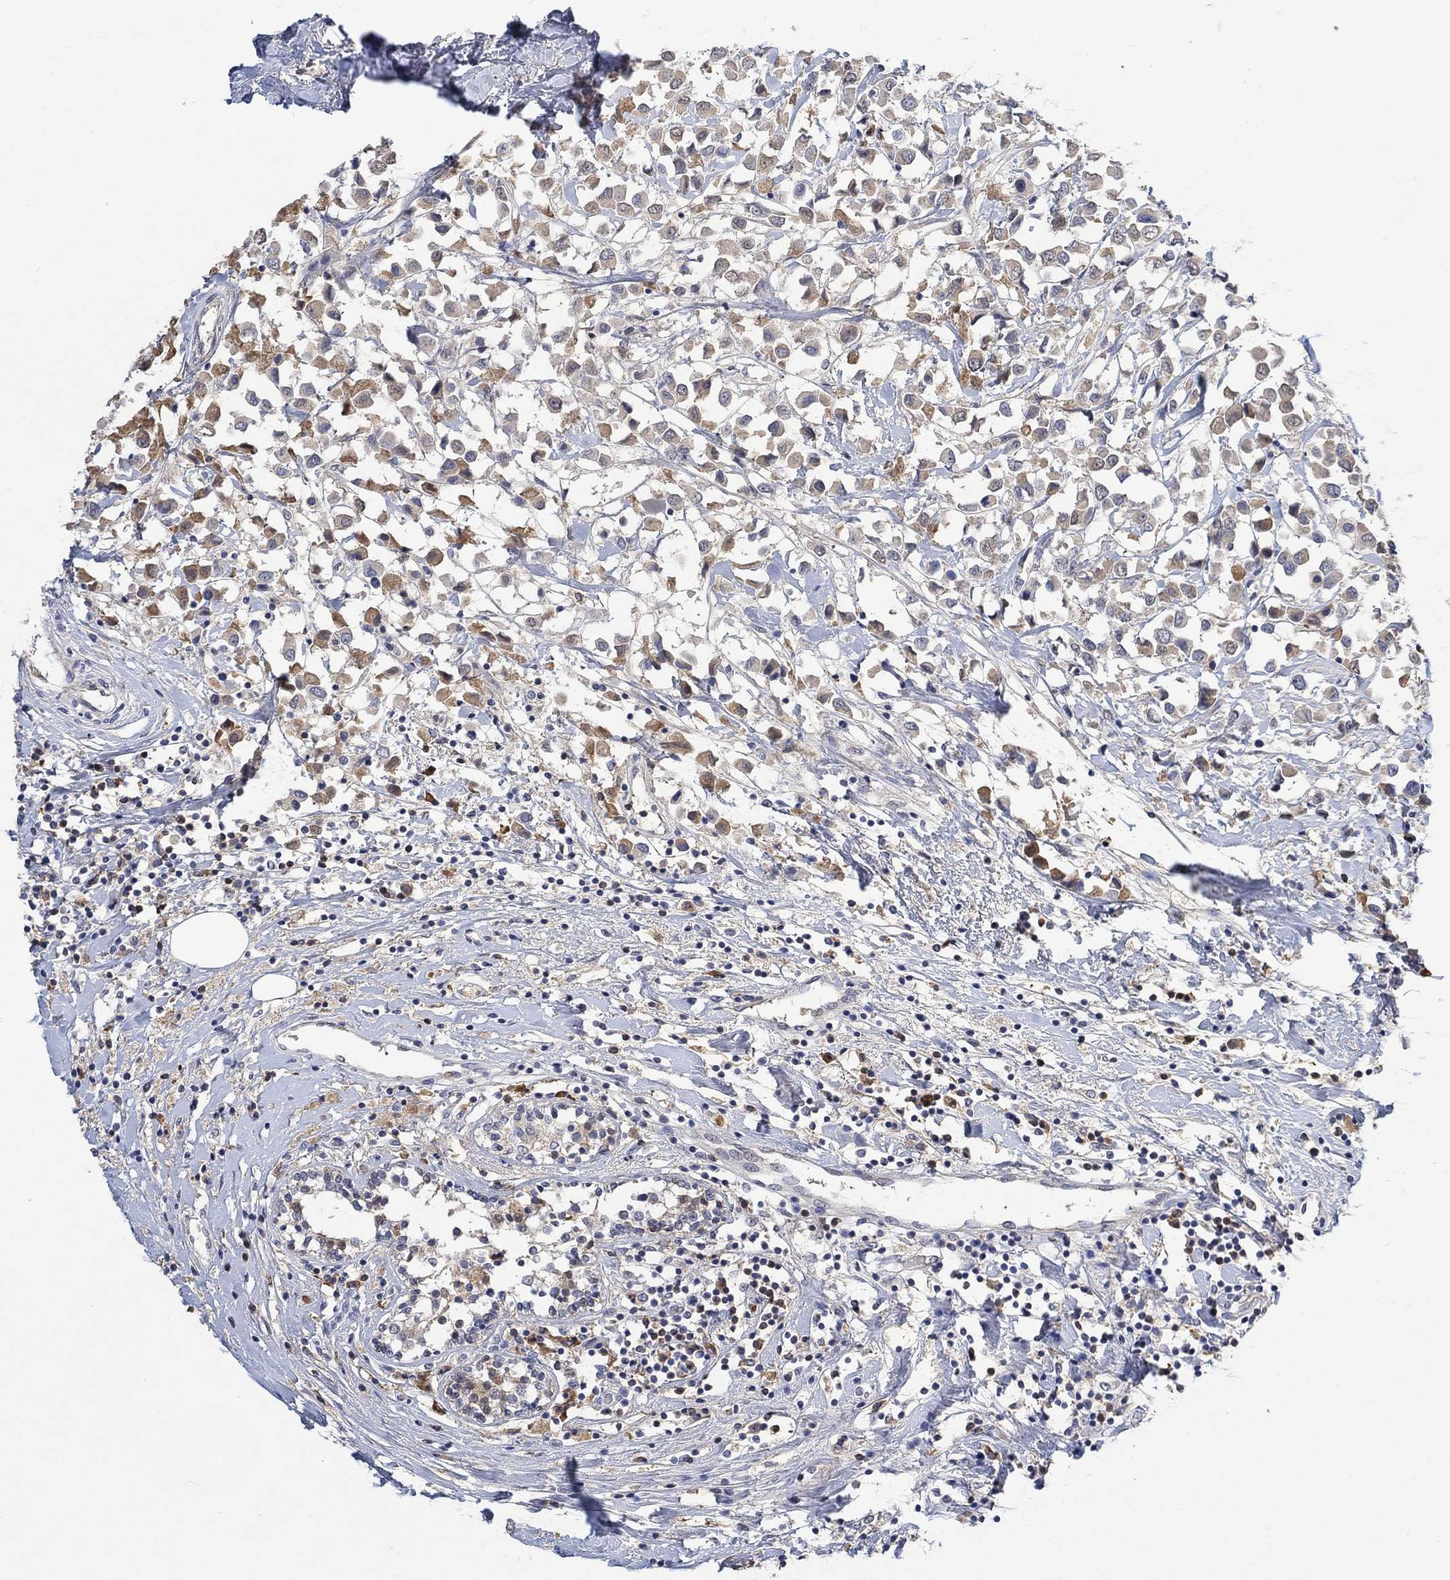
{"staining": {"intensity": "moderate", "quantity": ">75%", "location": "cytoplasmic/membranous"}, "tissue": "breast cancer", "cell_type": "Tumor cells", "image_type": "cancer", "snomed": [{"axis": "morphology", "description": "Duct carcinoma"}, {"axis": "topography", "description": "Breast"}], "caption": "Moderate cytoplasmic/membranous protein expression is appreciated in about >75% of tumor cells in breast intraductal carcinoma.", "gene": "MSTN", "patient": {"sex": "female", "age": 61}}